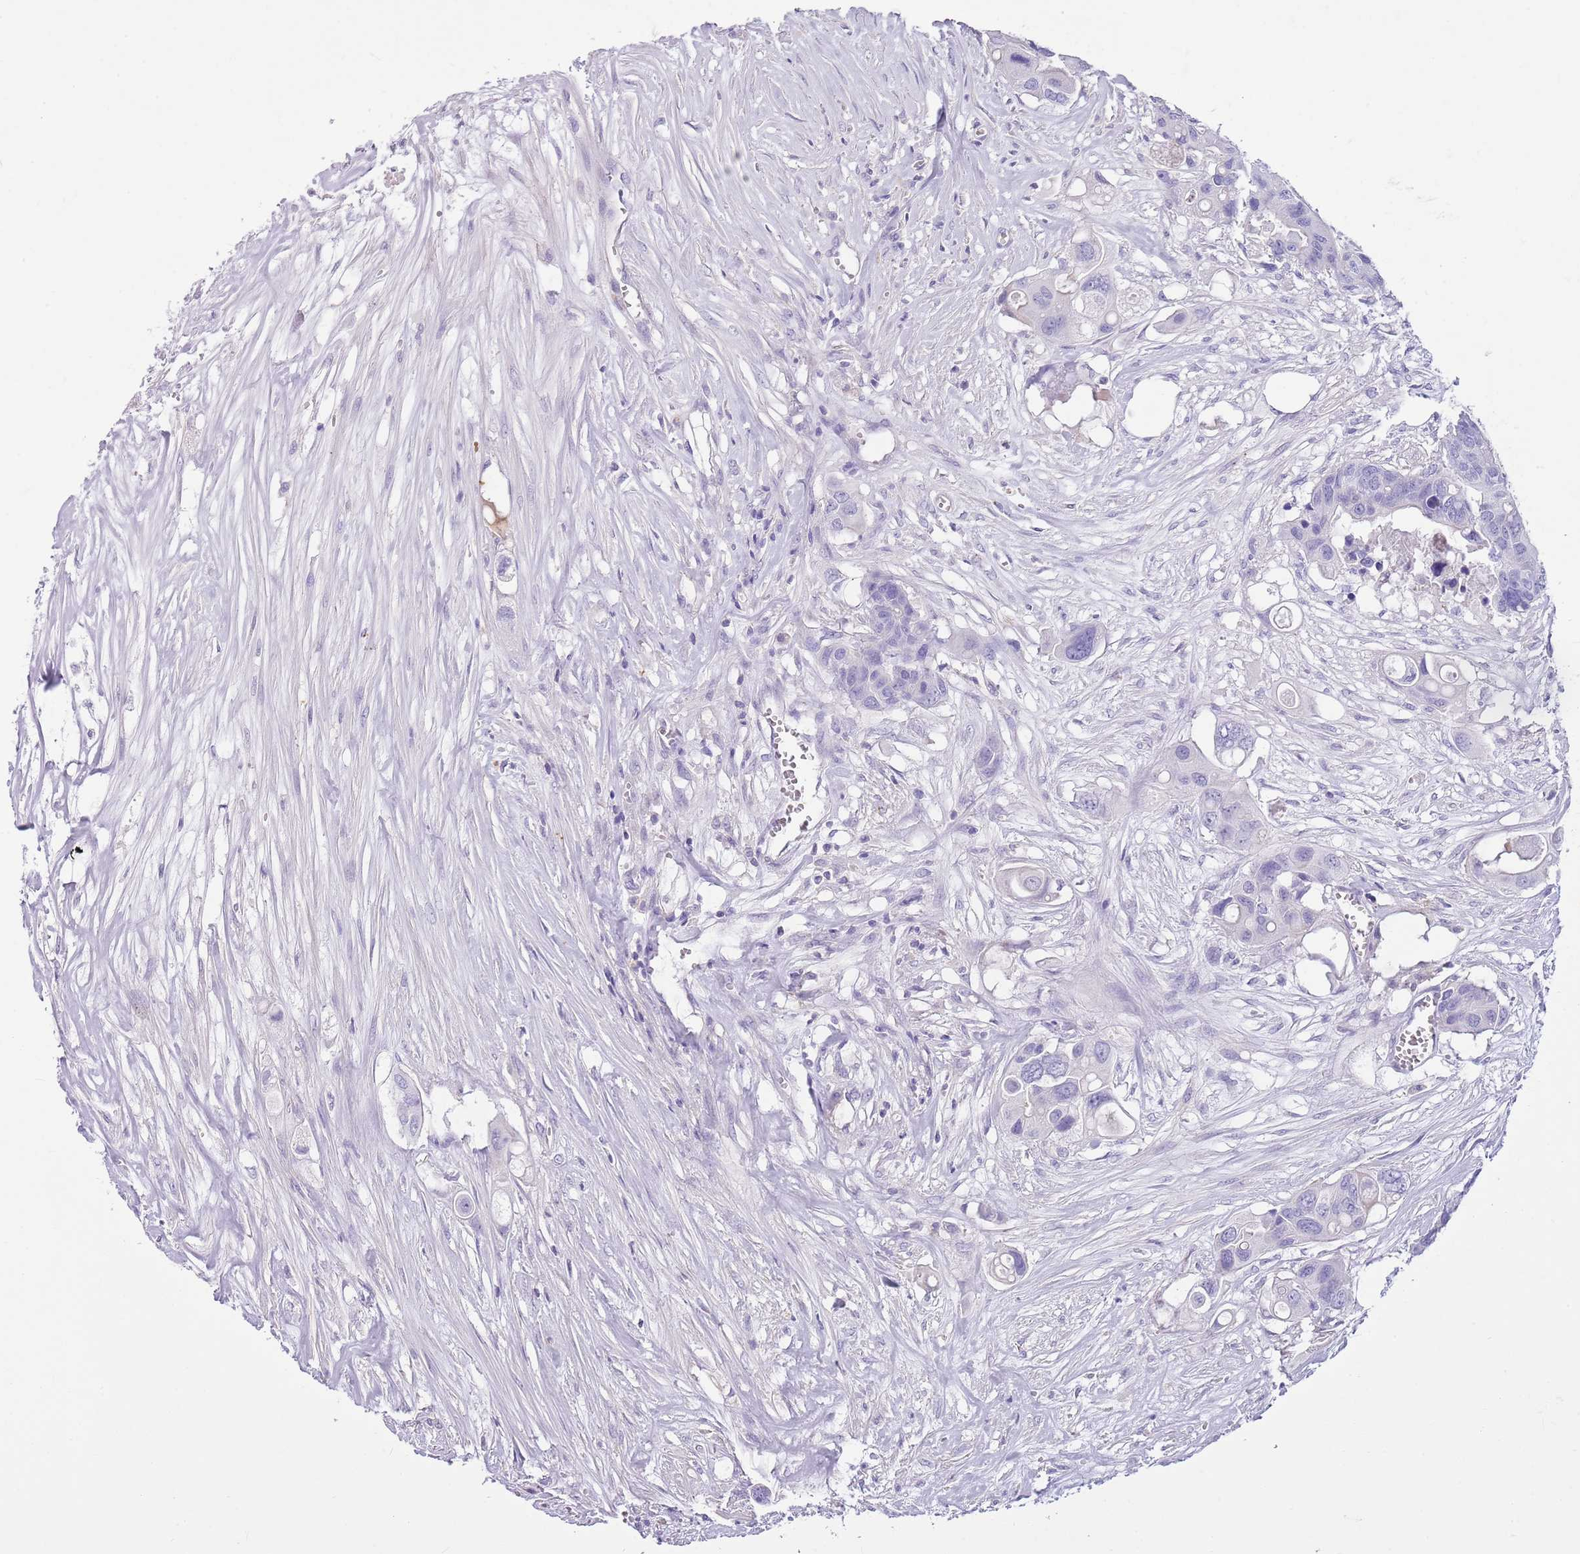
{"staining": {"intensity": "negative", "quantity": "none", "location": "none"}, "tissue": "colorectal cancer", "cell_type": "Tumor cells", "image_type": "cancer", "snomed": [{"axis": "morphology", "description": "Adenocarcinoma, NOS"}, {"axis": "topography", "description": "Colon"}], "caption": "Immunohistochemistry (IHC) of adenocarcinoma (colorectal) shows no positivity in tumor cells.", "gene": "CNPPD1", "patient": {"sex": "male", "age": 77}}